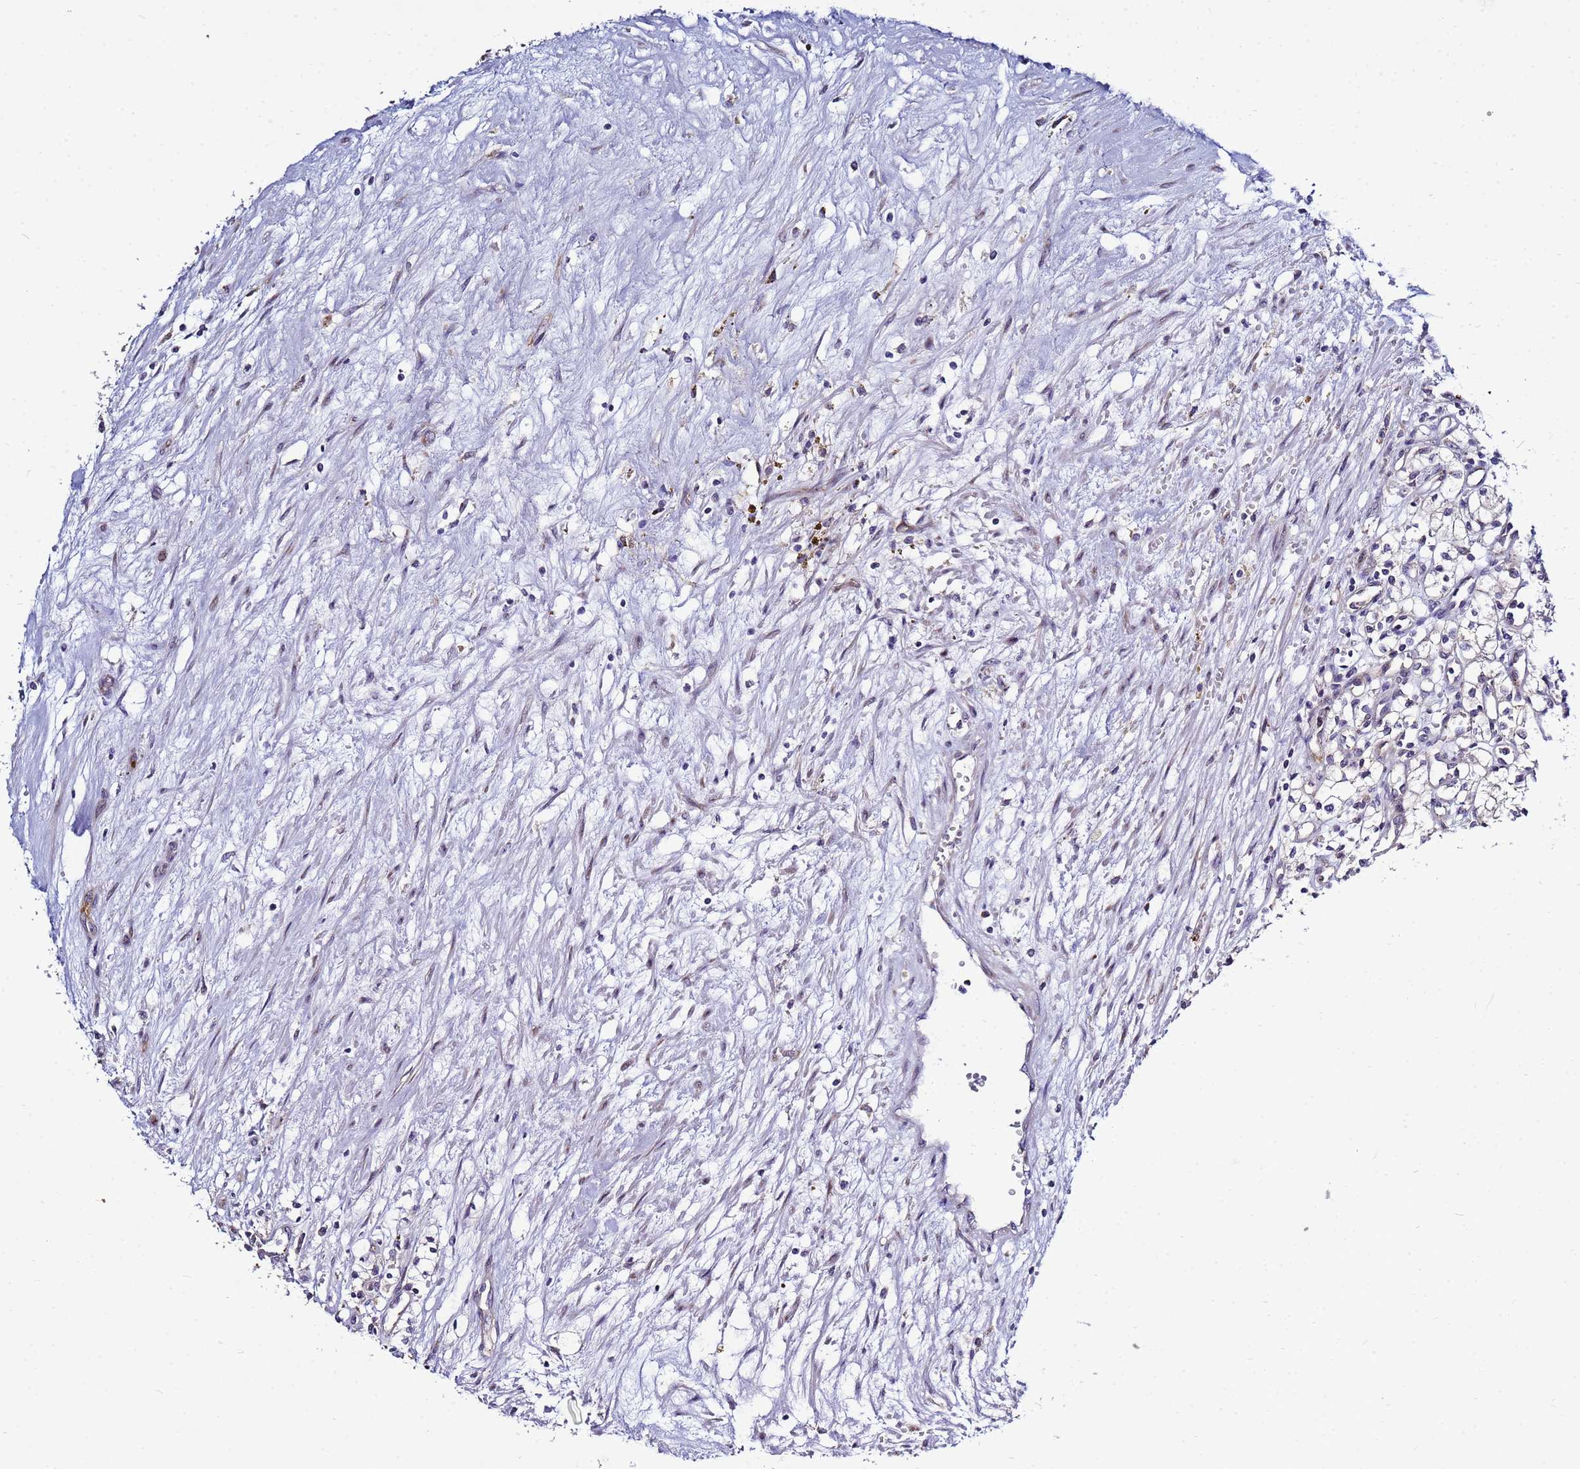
{"staining": {"intensity": "negative", "quantity": "none", "location": "none"}, "tissue": "renal cancer", "cell_type": "Tumor cells", "image_type": "cancer", "snomed": [{"axis": "morphology", "description": "Adenocarcinoma, NOS"}, {"axis": "topography", "description": "Kidney"}], "caption": "The immunohistochemistry micrograph has no significant staining in tumor cells of adenocarcinoma (renal) tissue. The staining is performed using DAB brown chromogen with nuclei counter-stained in using hematoxylin.", "gene": "NOL8", "patient": {"sex": "male", "age": 59}}